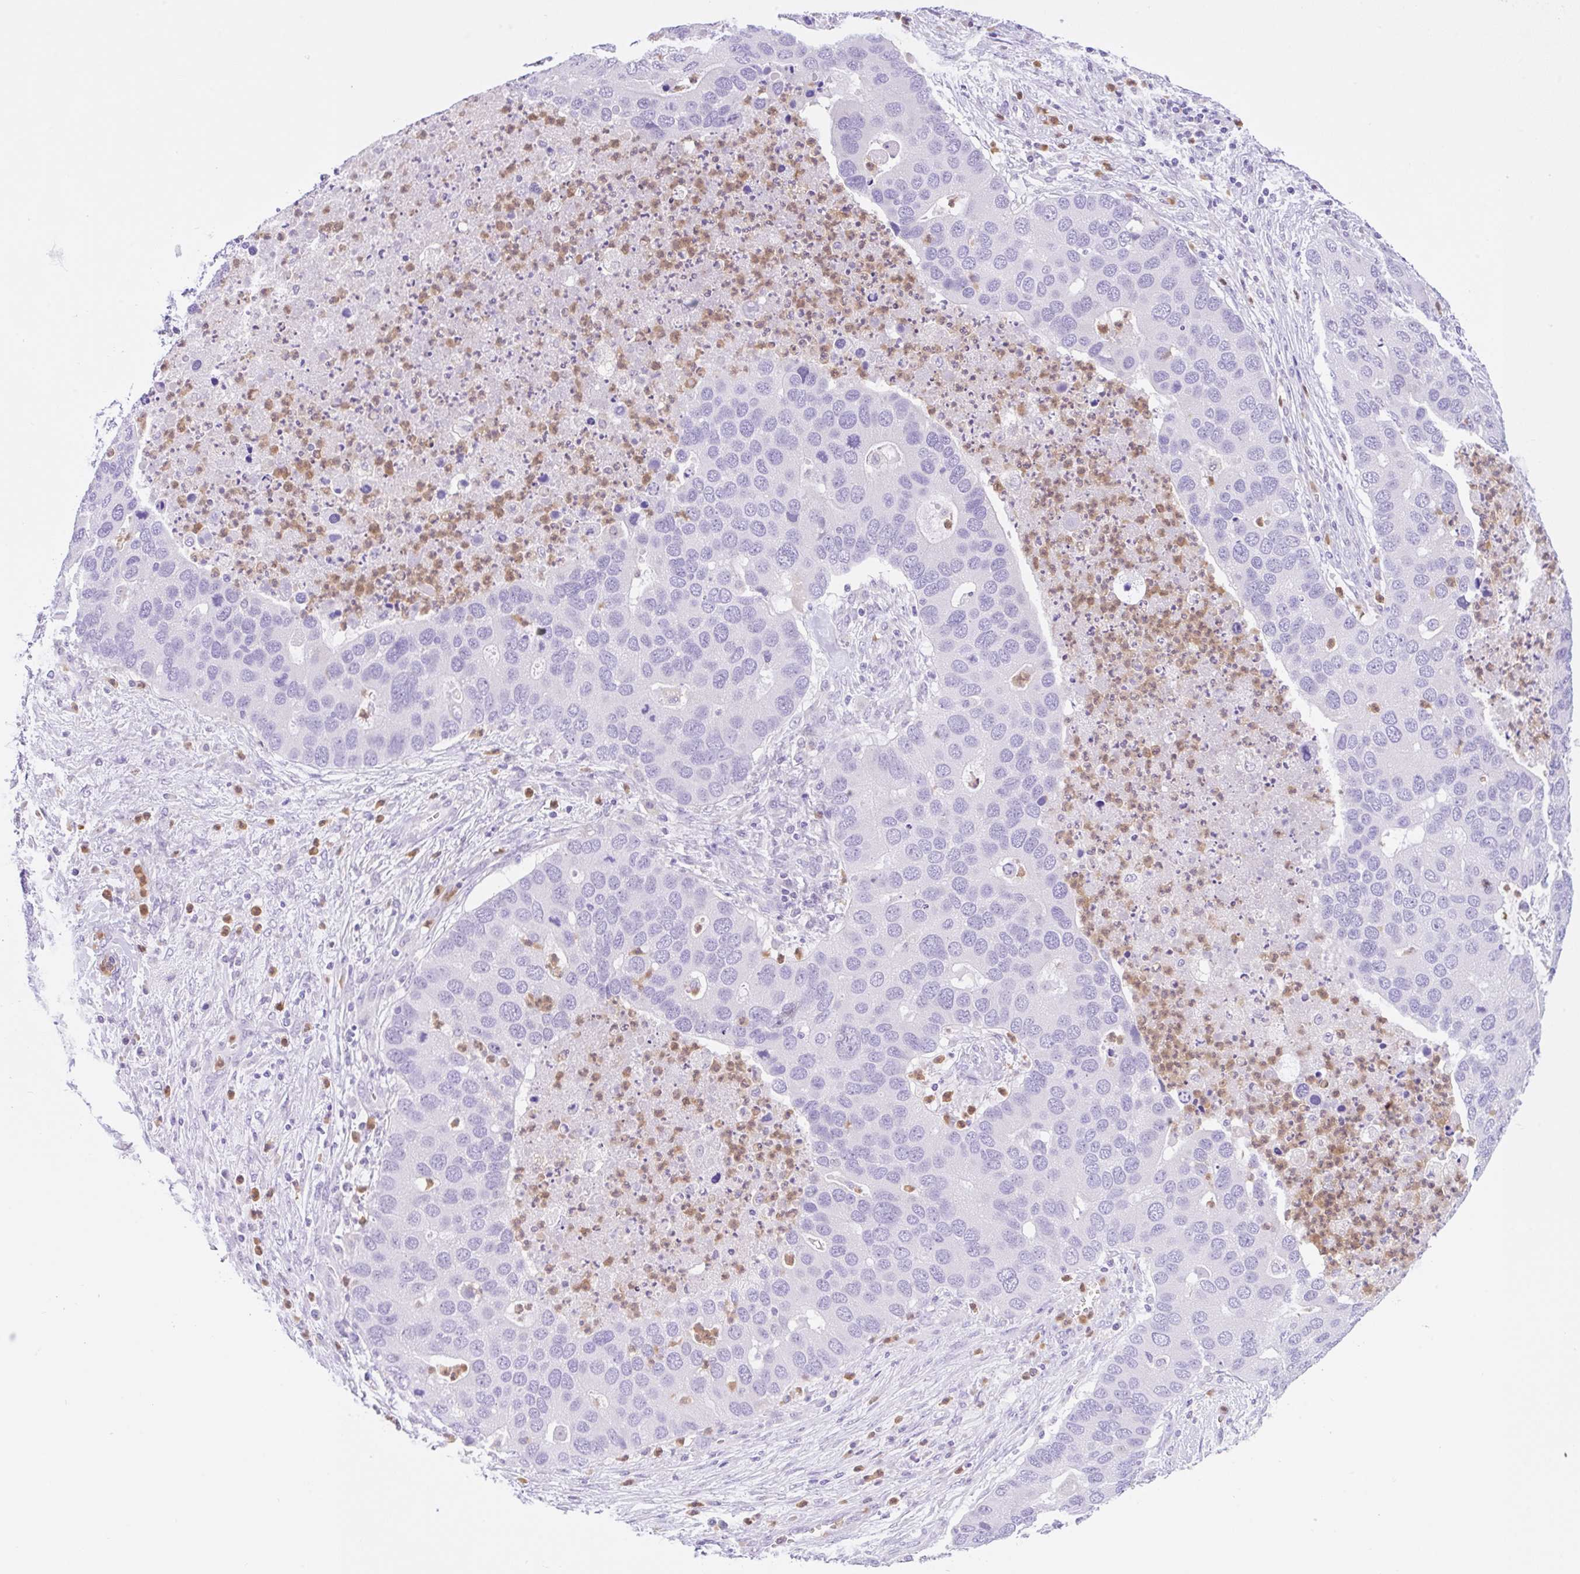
{"staining": {"intensity": "negative", "quantity": "none", "location": "none"}, "tissue": "lung cancer", "cell_type": "Tumor cells", "image_type": "cancer", "snomed": [{"axis": "morphology", "description": "Aneuploidy"}, {"axis": "morphology", "description": "Adenocarcinoma, NOS"}, {"axis": "topography", "description": "Lymph node"}, {"axis": "topography", "description": "Lung"}], "caption": "Immunohistochemistry (IHC) of human adenocarcinoma (lung) displays no positivity in tumor cells.", "gene": "NCF1", "patient": {"sex": "female", "age": 74}}